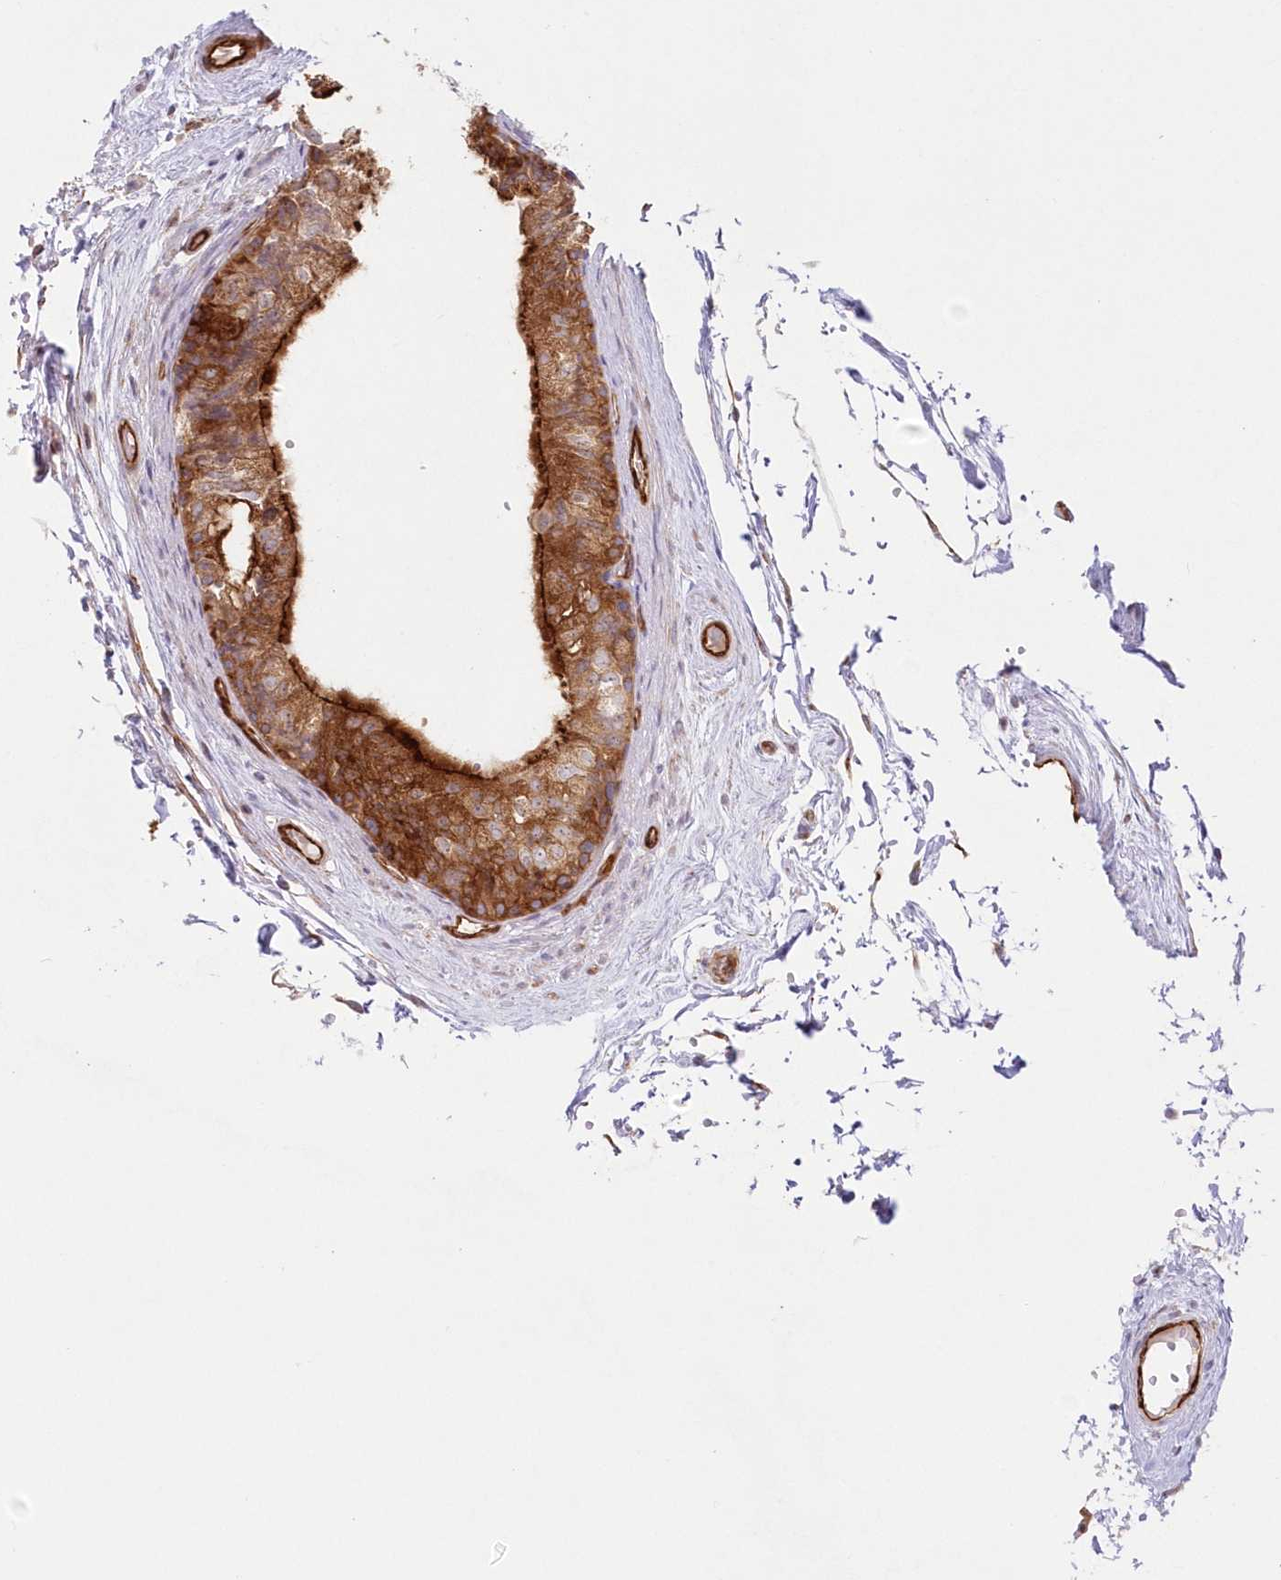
{"staining": {"intensity": "strong", "quantity": ">75%", "location": "cytoplasmic/membranous"}, "tissue": "epididymis", "cell_type": "Glandular cells", "image_type": "normal", "snomed": [{"axis": "morphology", "description": "Normal tissue, NOS"}, {"axis": "topography", "description": "Epididymis"}], "caption": "DAB (3,3'-diaminobenzidine) immunohistochemical staining of unremarkable human epididymis displays strong cytoplasmic/membranous protein staining in about >75% of glandular cells. The protein of interest is stained brown, and the nuclei are stained in blue (DAB IHC with brightfield microscopy, high magnification).", "gene": "AFAP1L2", "patient": {"sex": "male", "age": 79}}